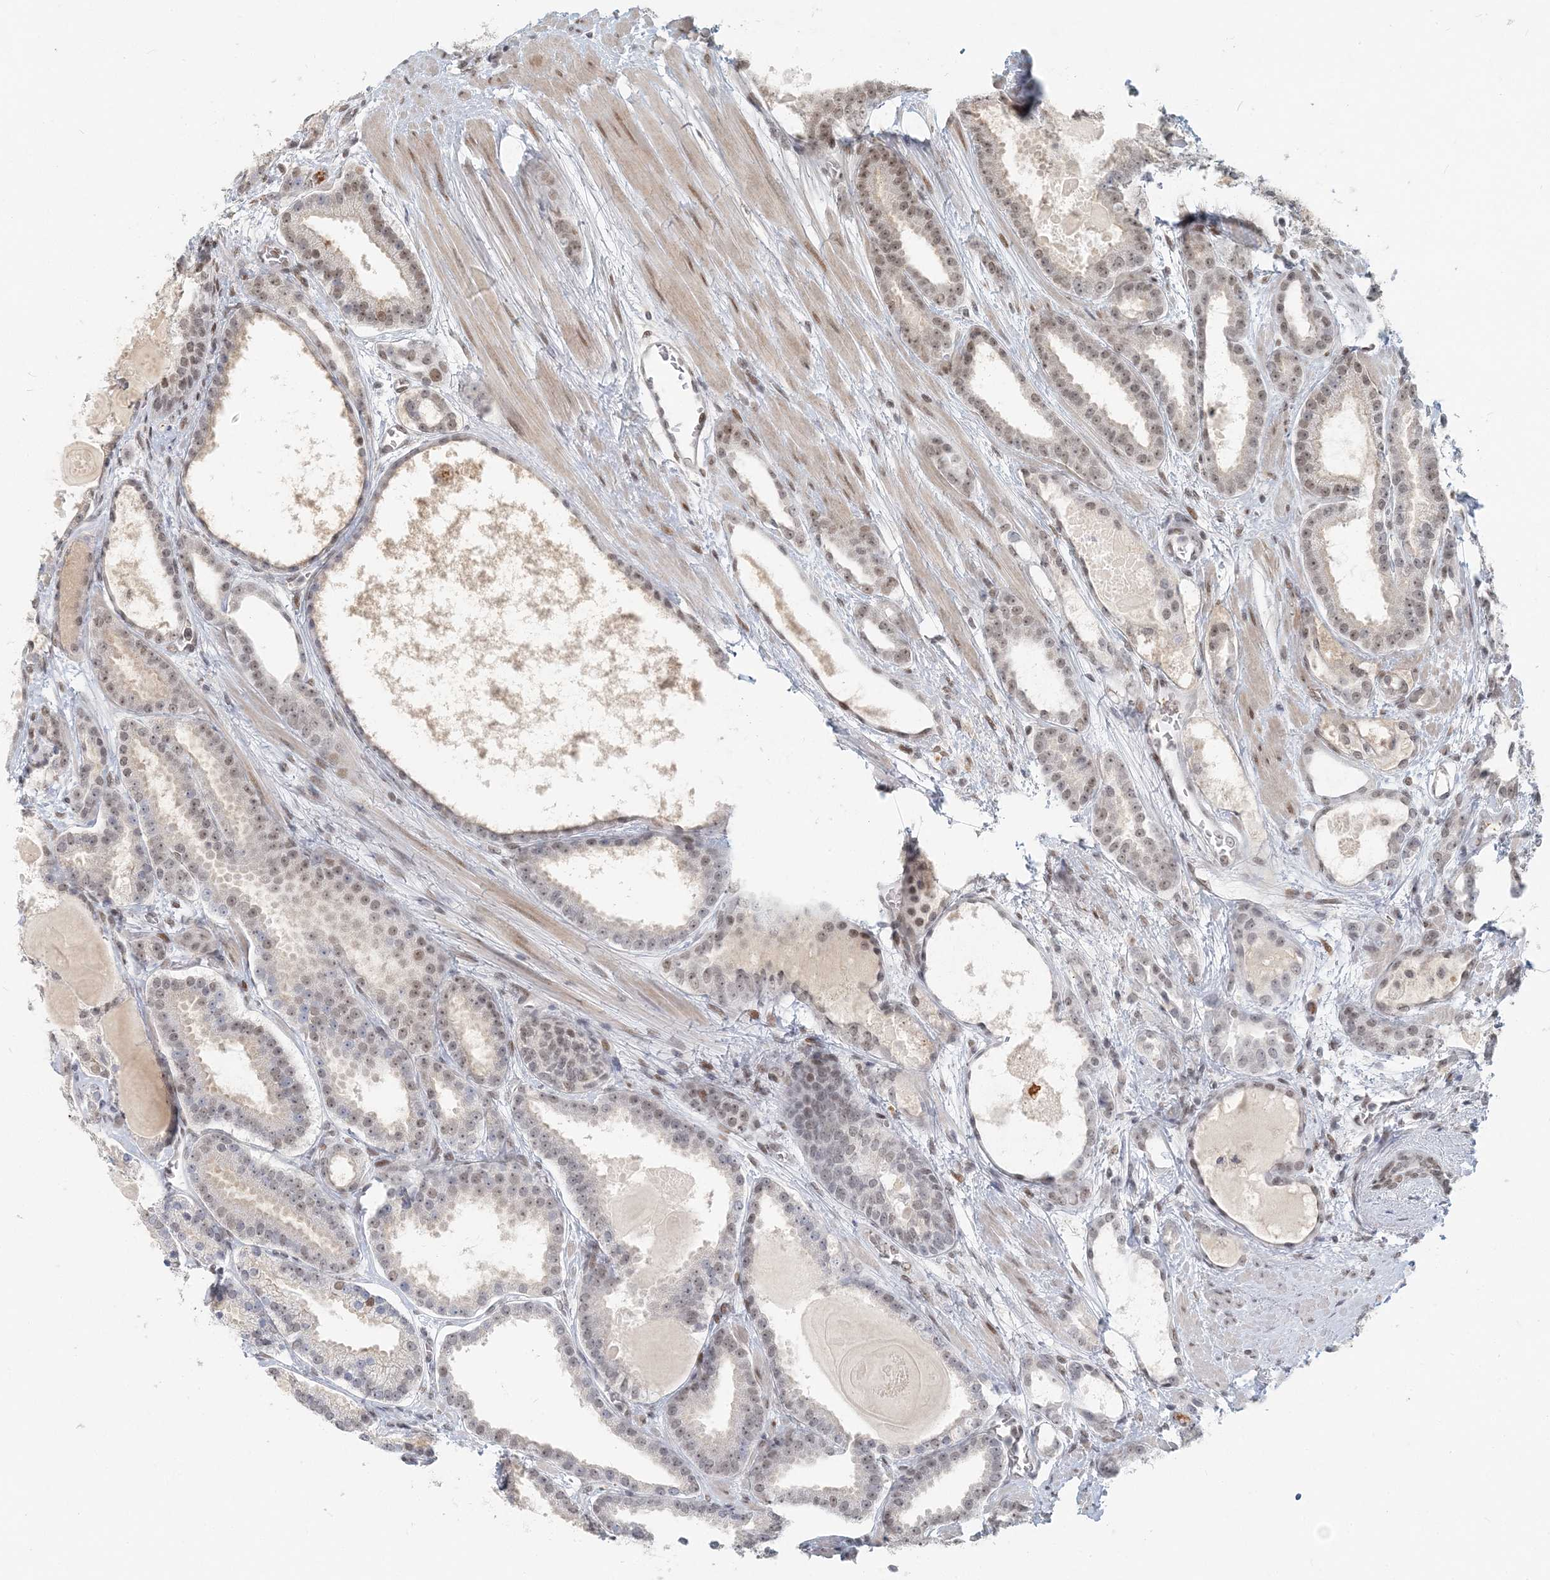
{"staining": {"intensity": "weak", "quantity": "<25%", "location": "nuclear"}, "tissue": "prostate cancer", "cell_type": "Tumor cells", "image_type": "cancer", "snomed": [{"axis": "morphology", "description": "Adenocarcinoma, High grade"}, {"axis": "topography", "description": "Prostate"}], "caption": "Prostate cancer (high-grade adenocarcinoma) was stained to show a protein in brown. There is no significant expression in tumor cells.", "gene": "BAZ1B", "patient": {"sex": "male", "age": 60}}